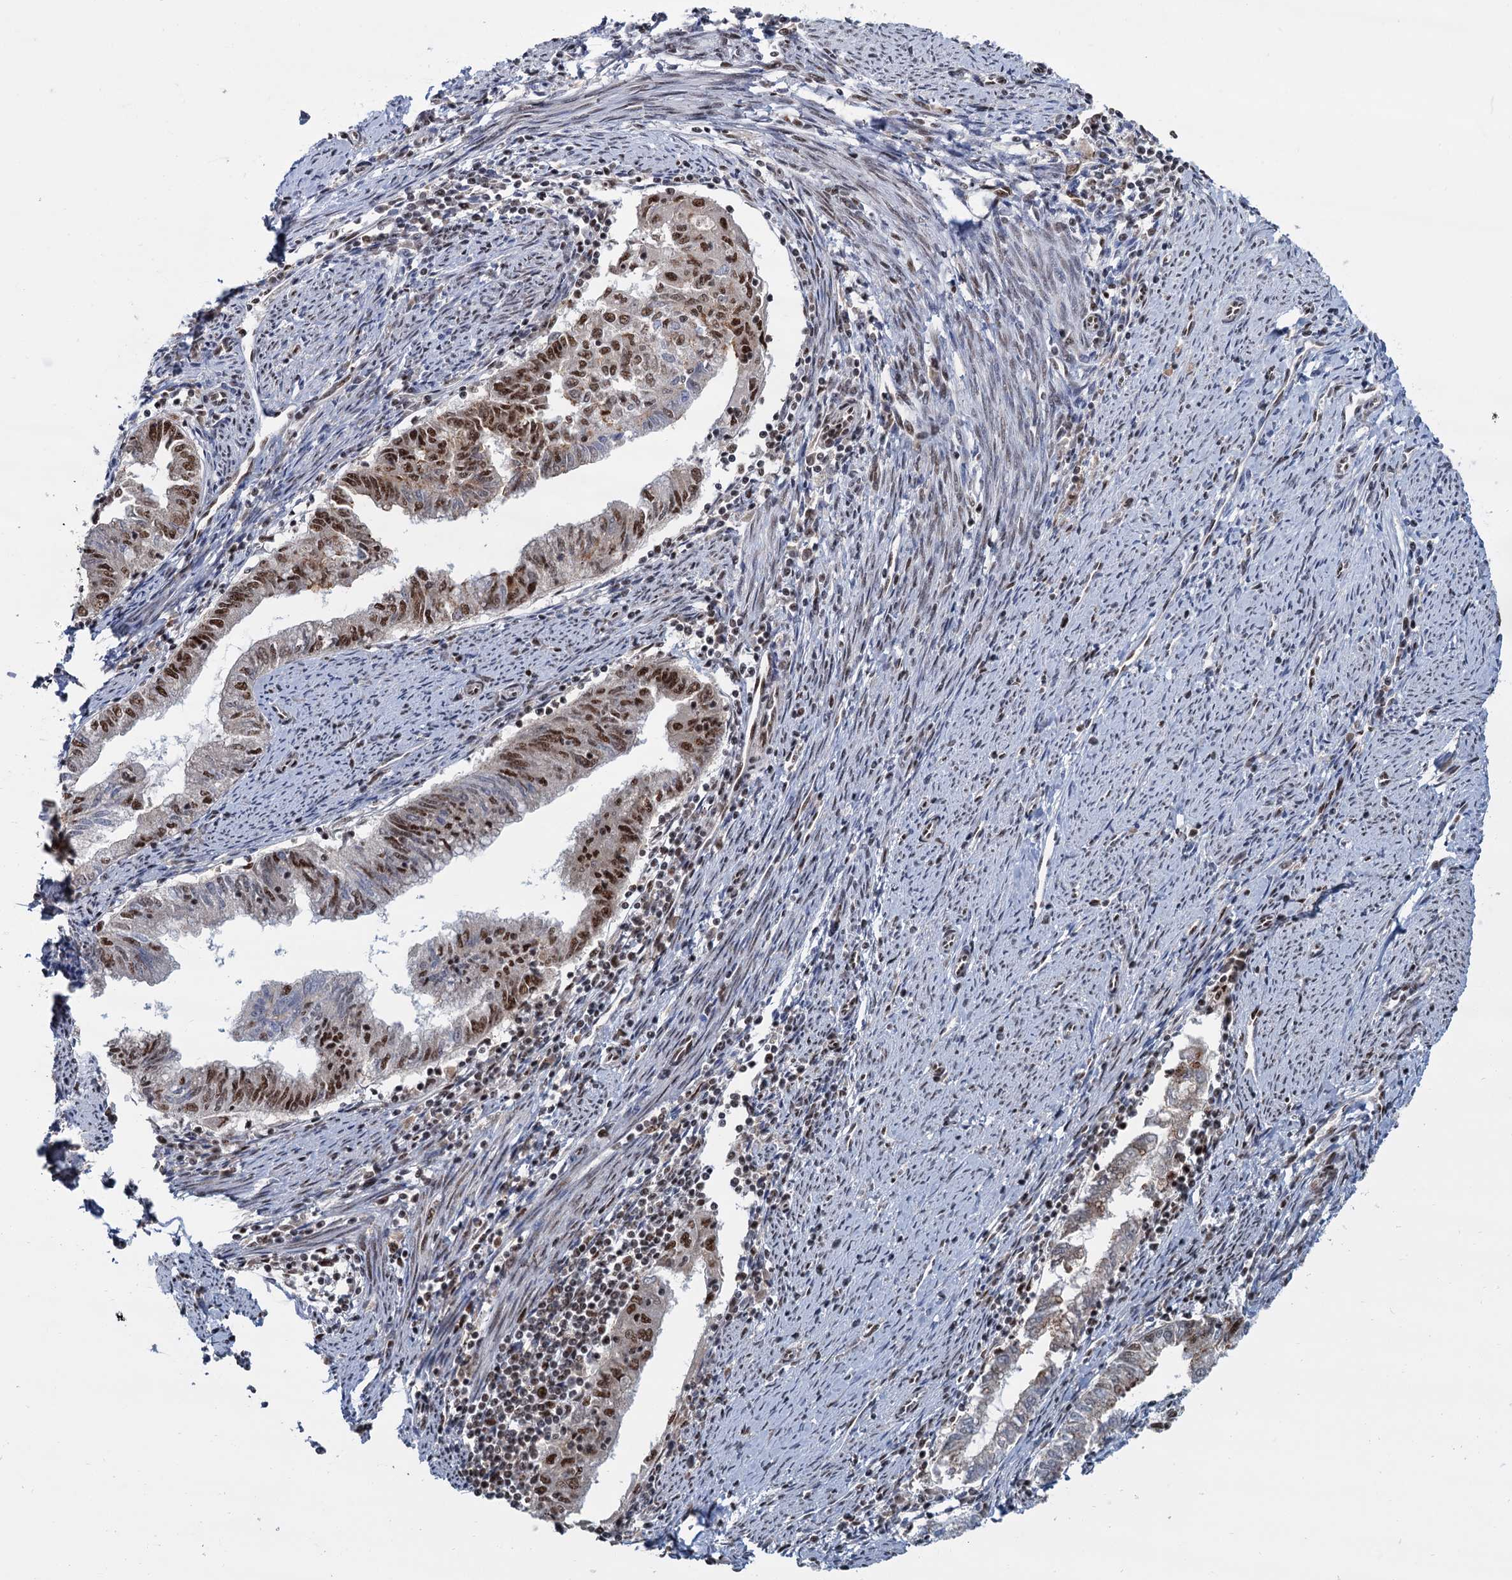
{"staining": {"intensity": "moderate", "quantity": "25%-75%", "location": "nuclear"}, "tissue": "endometrial cancer", "cell_type": "Tumor cells", "image_type": "cancer", "snomed": [{"axis": "morphology", "description": "Adenocarcinoma, NOS"}, {"axis": "topography", "description": "Endometrium"}], "caption": "Immunohistochemical staining of human endometrial cancer (adenocarcinoma) reveals medium levels of moderate nuclear expression in approximately 25%-75% of tumor cells. (brown staining indicates protein expression, while blue staining denotes nuclei).", "gene": "WBP4", "patient": {"sex": "female", "age": 79}}